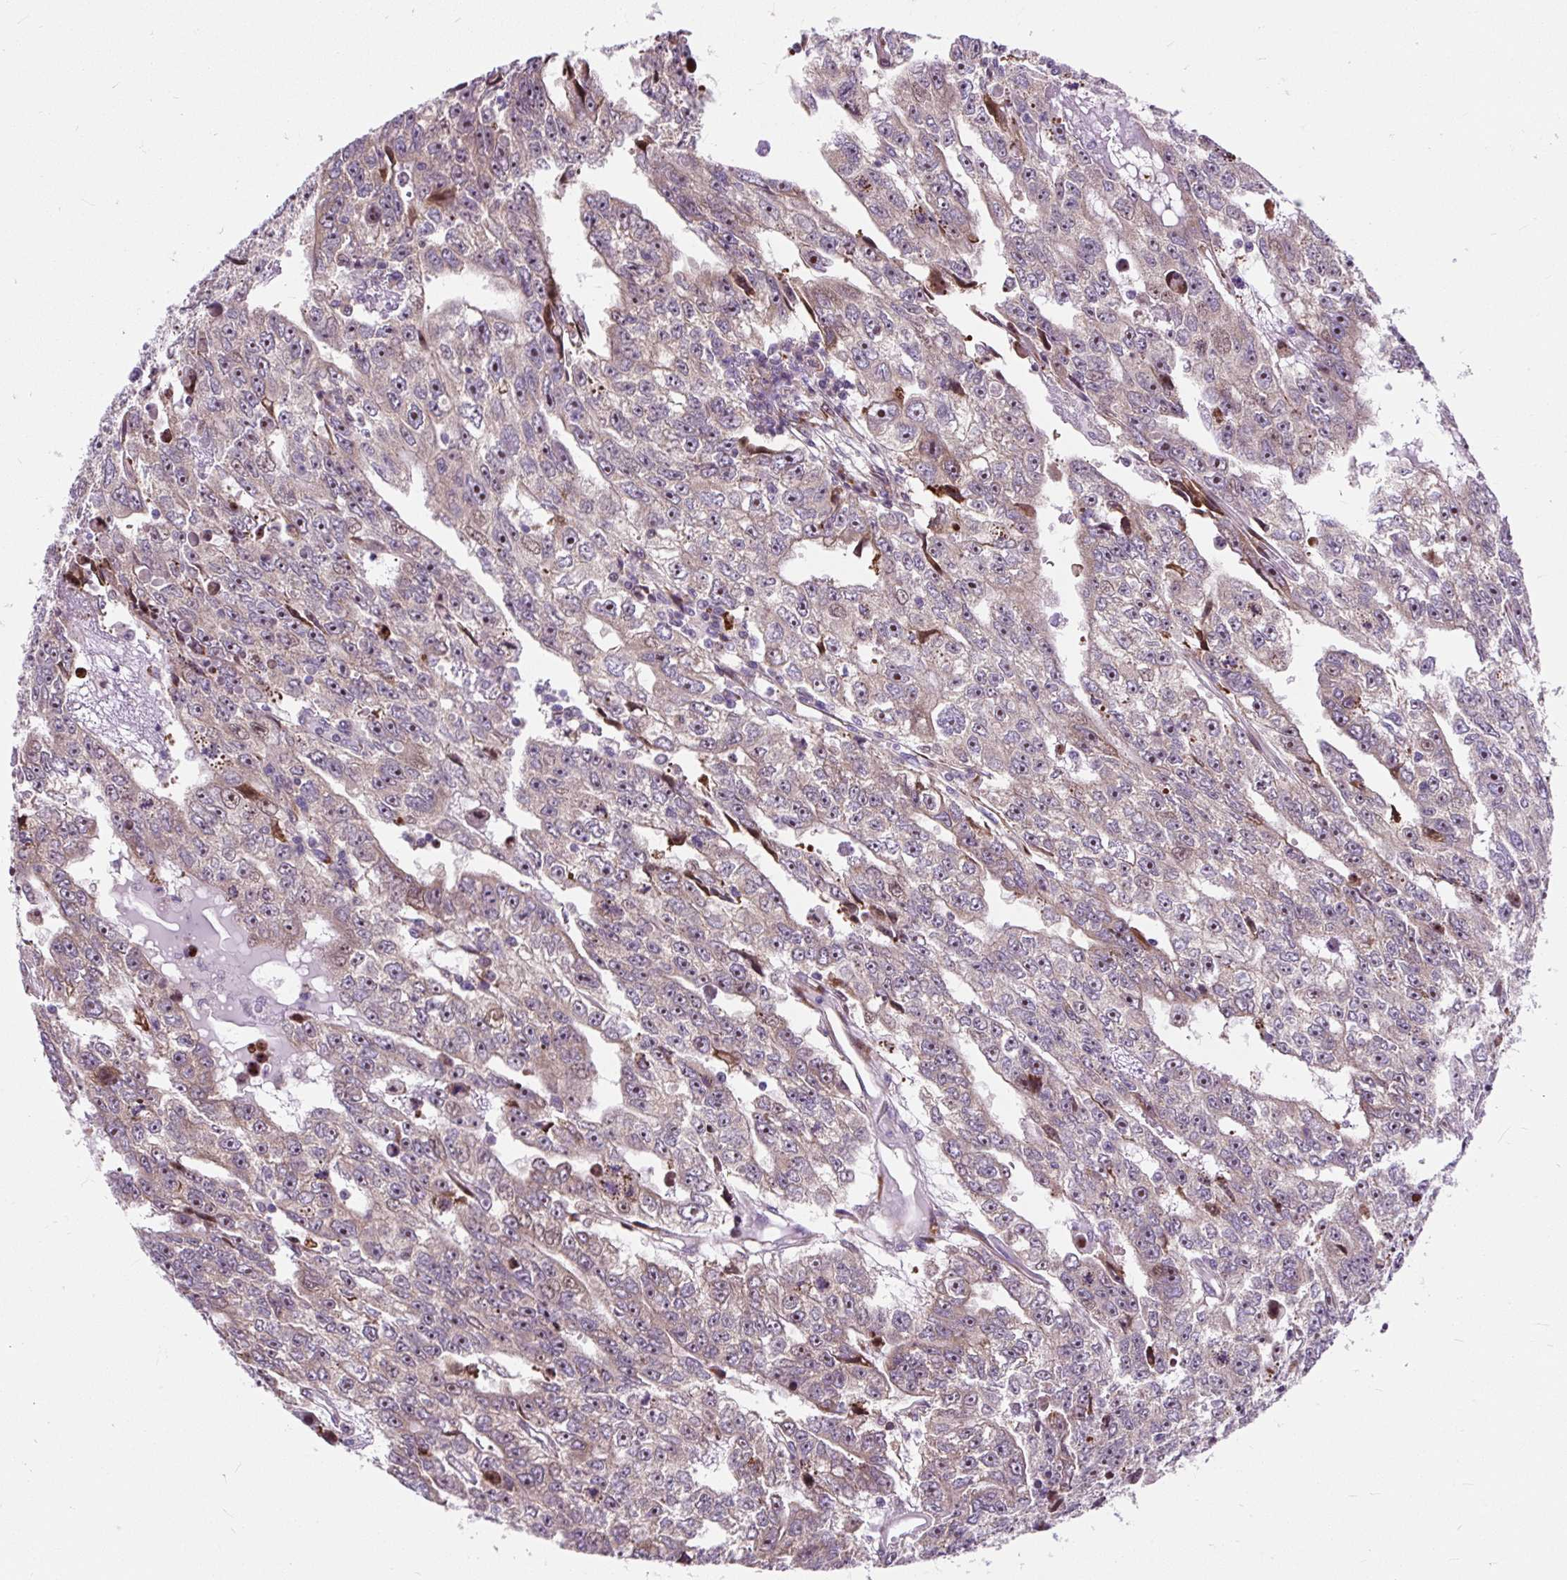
{"staining": {"intensity": "weak", "quantity": "25%-75%", "location": "cytoplasmic/membranous"}, "tissue": "testis cancer", "cell_type": "Tumor cells", "image_type": "cancer", "snomed": [{"axis": "morphology", "description": "Carcinoma, Embryonal, NOS"}, {"axis": "topography", "description": "Testis"}], "caption": "High-power microscopy captured an immunohistochemistry (IHC) histopathology image of testis embryonal carcinoma, revealing weak cytoplasmic/membranous positivity in about 25%-75% of tumor cells. Using DAB (brown) and hematoxylin (blue) stains, captured at high magnification using brightfield microscopy.", "gene": "CISD3", "patient": {"sex": "male", "age": 20}}